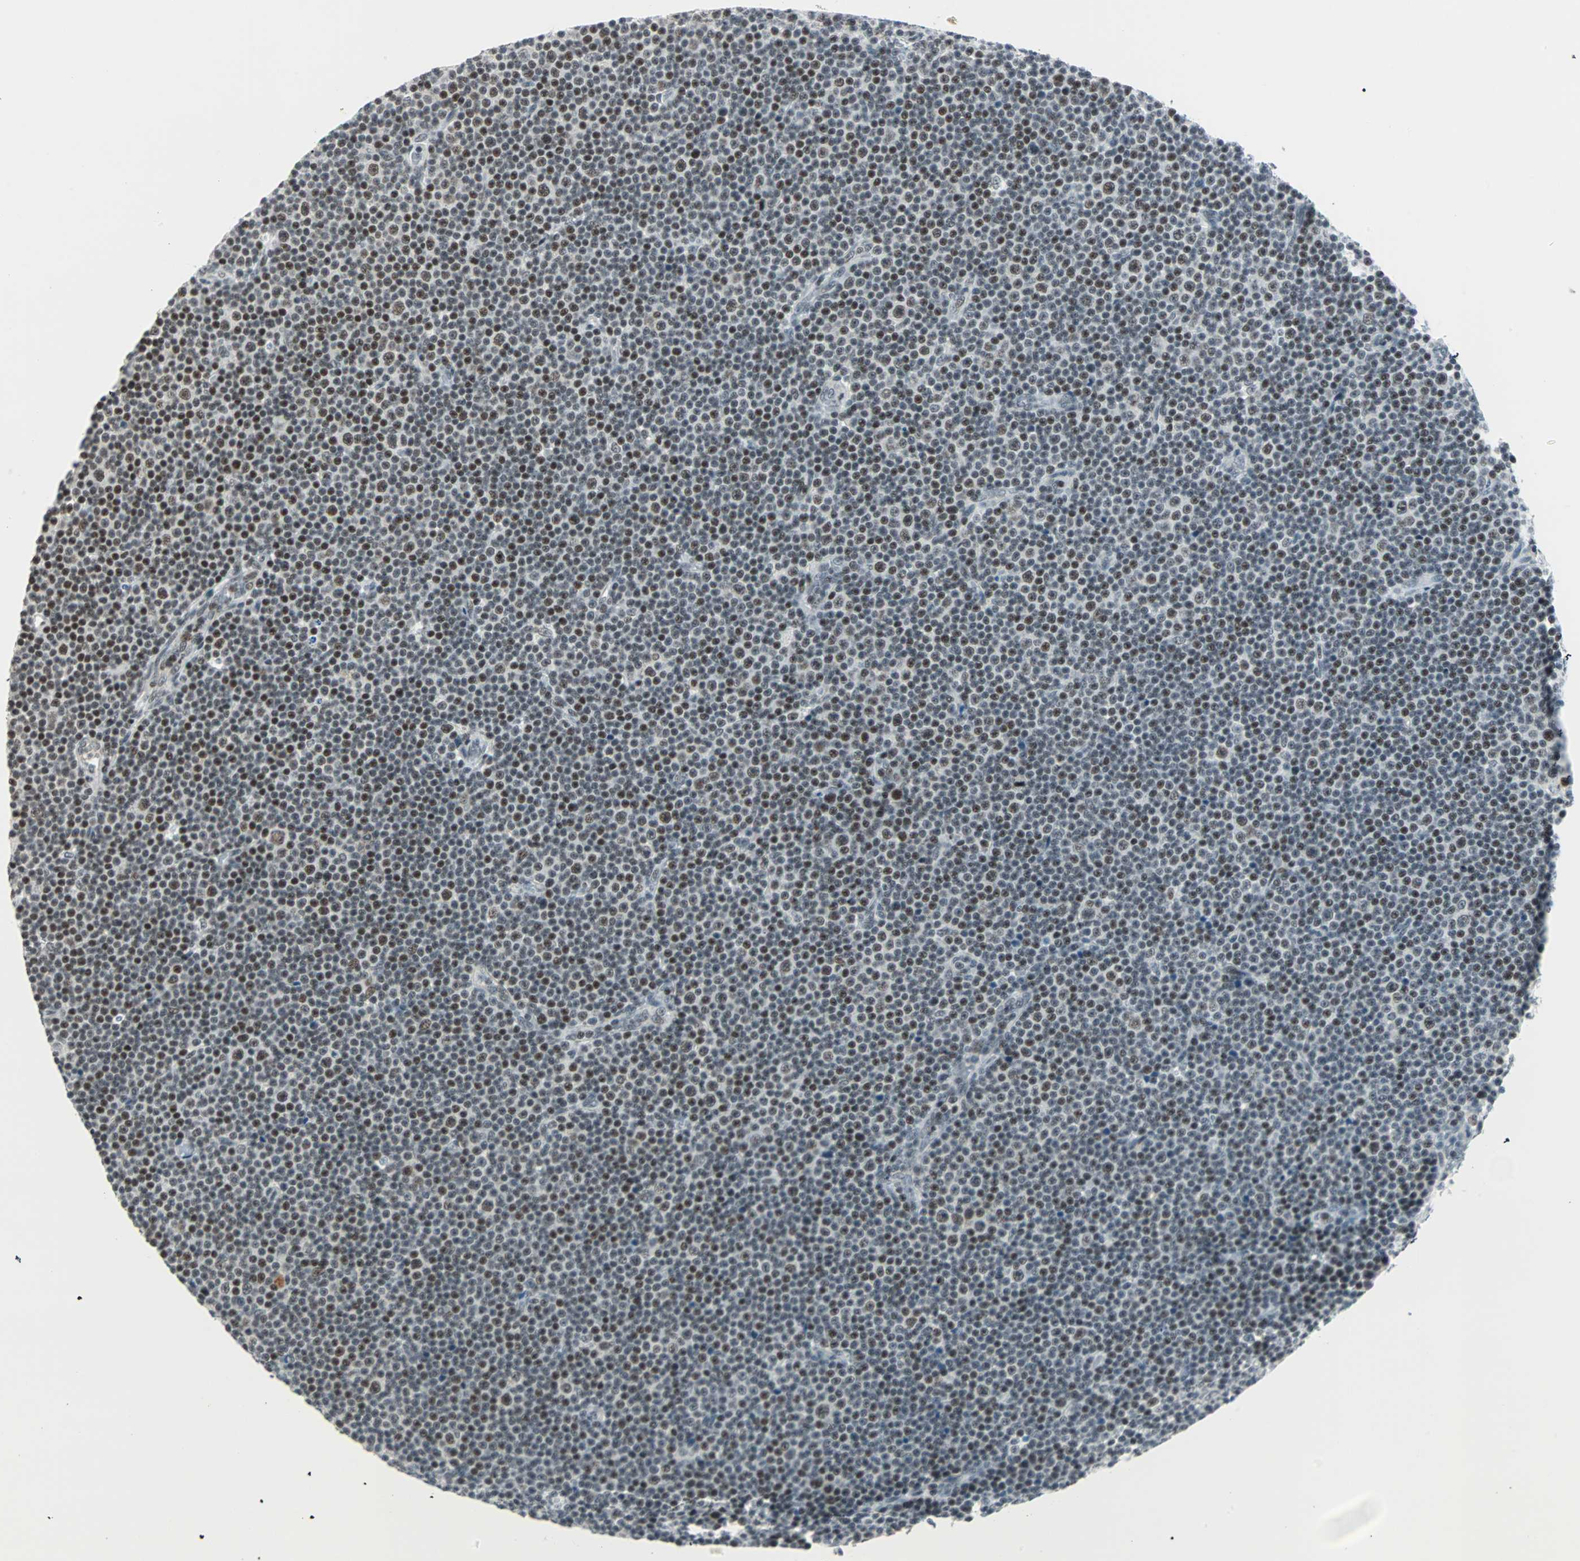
{"staining": {"intensity": "strong", "quantity": "25%-75%", "location": "nuclear"}, "tissue": "lymphoma", "cell_type": "Tumor cells", "image_type": "cancer", "snomed": [{"axis": "morphology", "description": "Malignant lymphoma, non-Hodgkin's type, Low grade"}, {"axis": "topography", "description": "Lymph node"}], "caption": "High-power microscopy captured an immunohistochemistry micrograph of lymphoma, revealing strong nuclear positivity in approximately 25%-75% of tumor cells. The protein is stained brown, and the nuclei are stained in blue (DAB IHC with brightfield microscopy, high magnification).", "gene": "SIN3A", "patient": {"sex": "female", "age": 67}}